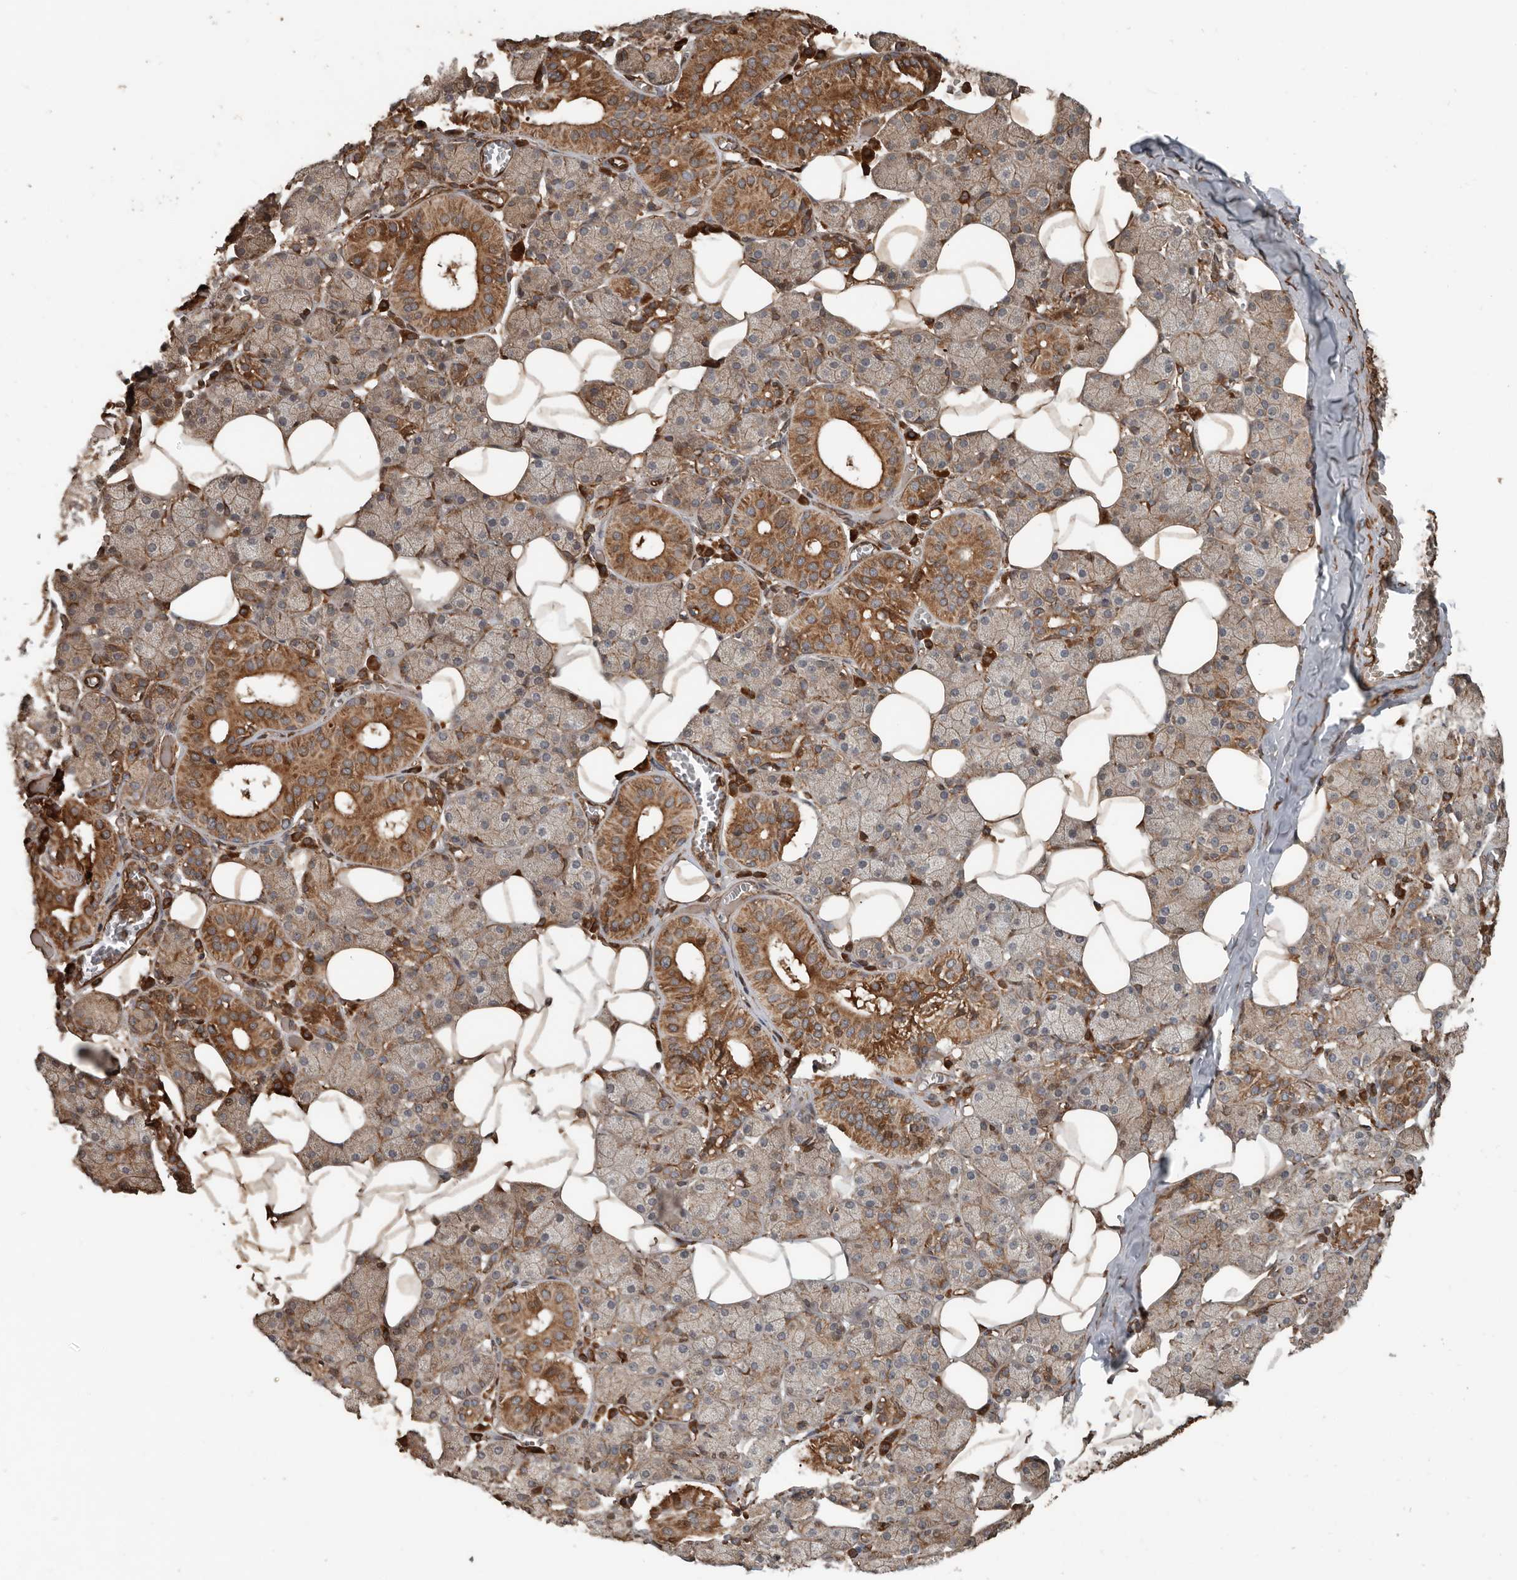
{"staining": {"intensity": "moderate", "quantity": ">75%", "location": "cytoplasmic/membranous"}, "tissue": "salivary gland", "cell_type": "Glandular cells", "image_type": "normal", "snomed": [{"axis": "morphology", "description": "Normal tissue, NOS"}, {"axis": "topography", "description": "Salivary gland"}], "caption": "Immunohistochemistry of normal human salivary gland shows medium levels of moderate cytoplasmic/membranous expression in about >75% of glandular cells.", "gene": "YOD1", "patient": {"sex": "female", "age": 33}}